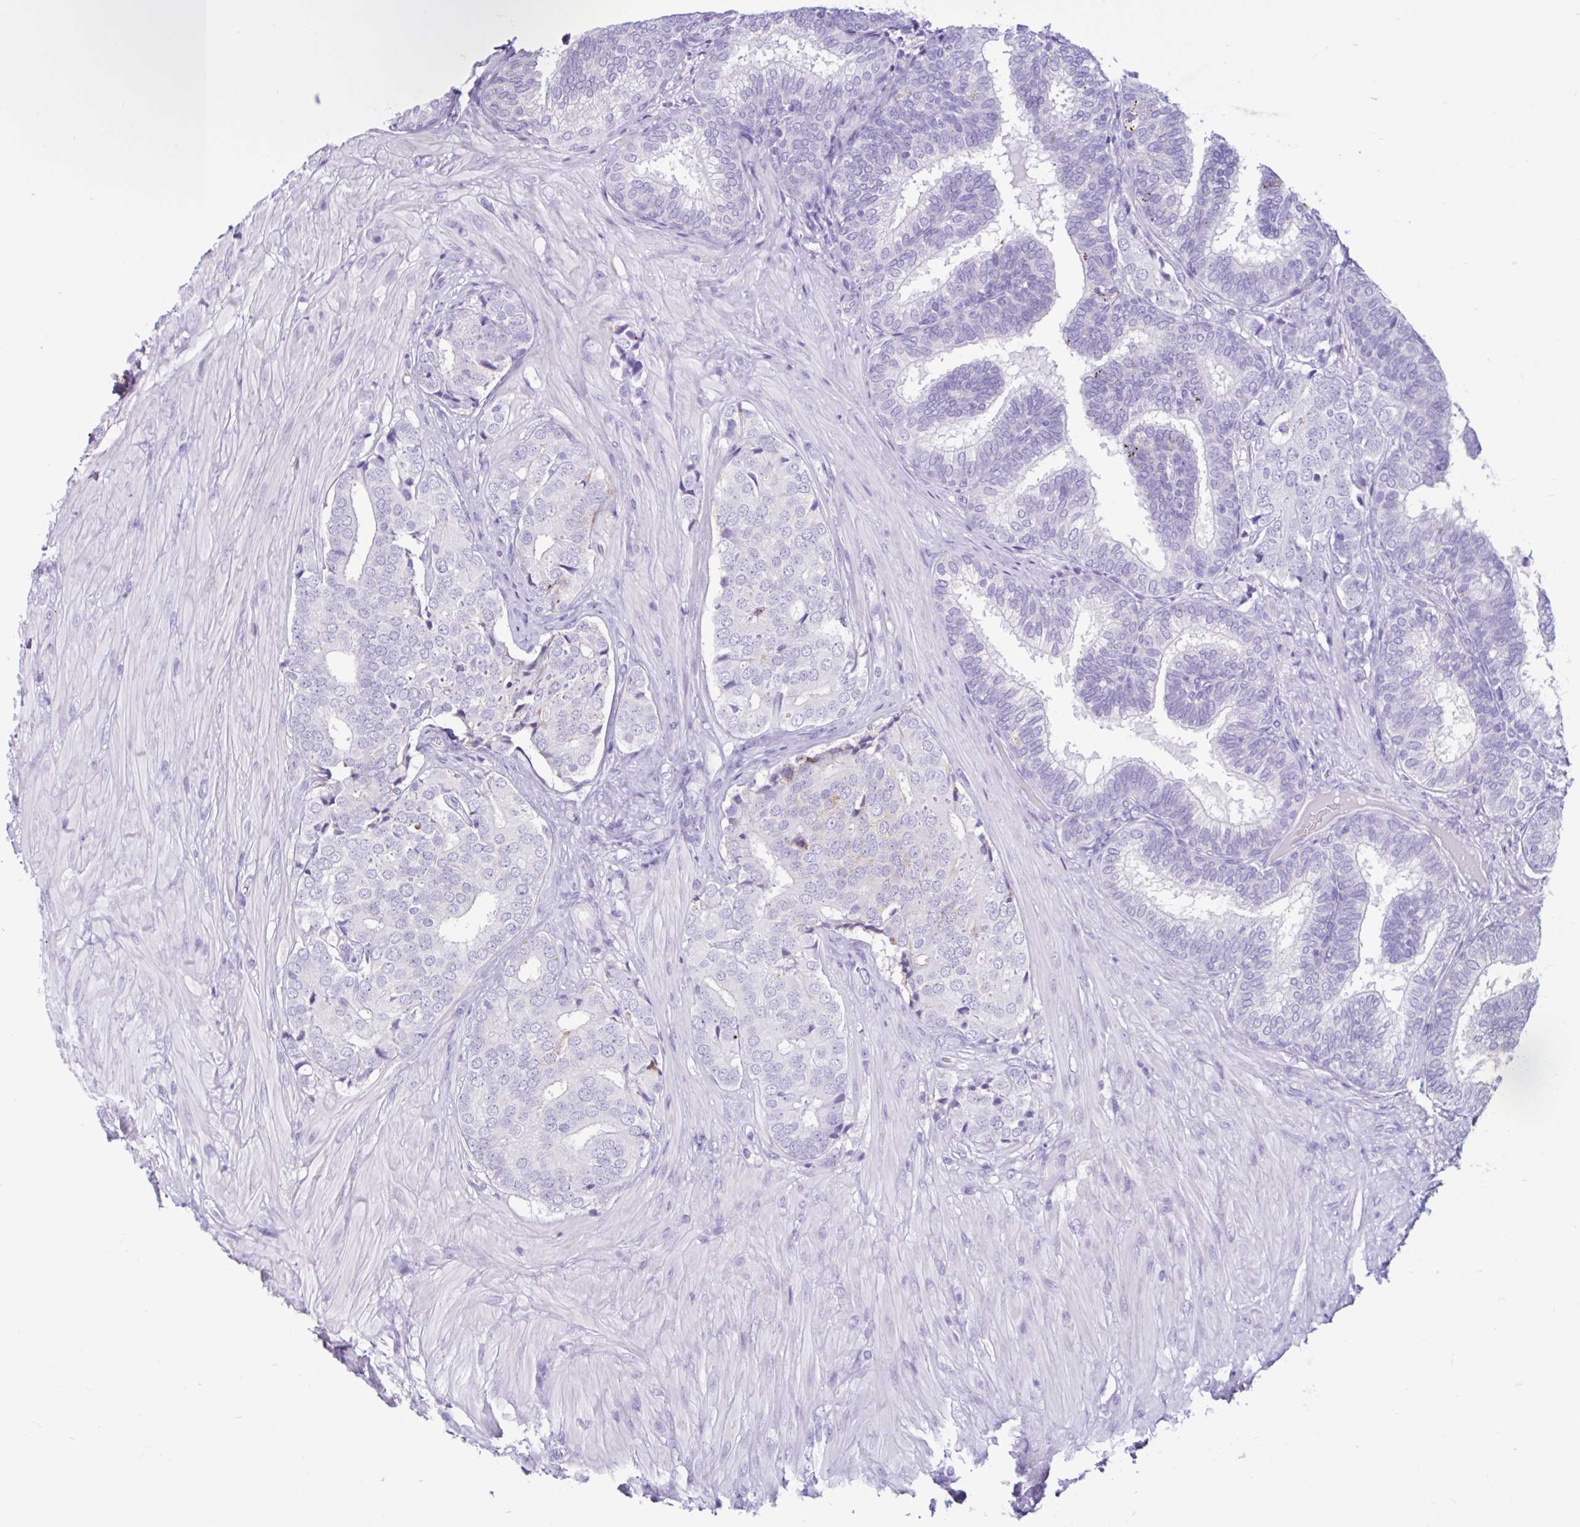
{"staining": {"intensity": "negative", "quantity": "none", "location": "none"}, "tissue": "prostate cancer", "cell_type": "Tumor cells", "image_type": "cancer", "snomed": [{"axis": "morphology", "description": "Adenocarcinoma, High grade"}, {"axis": "topography", "description": "Prostate"}], "caption": "This is an IHC micrograph of human prostate cancer (adenocarcinoma (high-grade)). There is no staining in tumor cells.", "gene": "CYP19A1", "patient": {"sex": "male", "age": 62}}